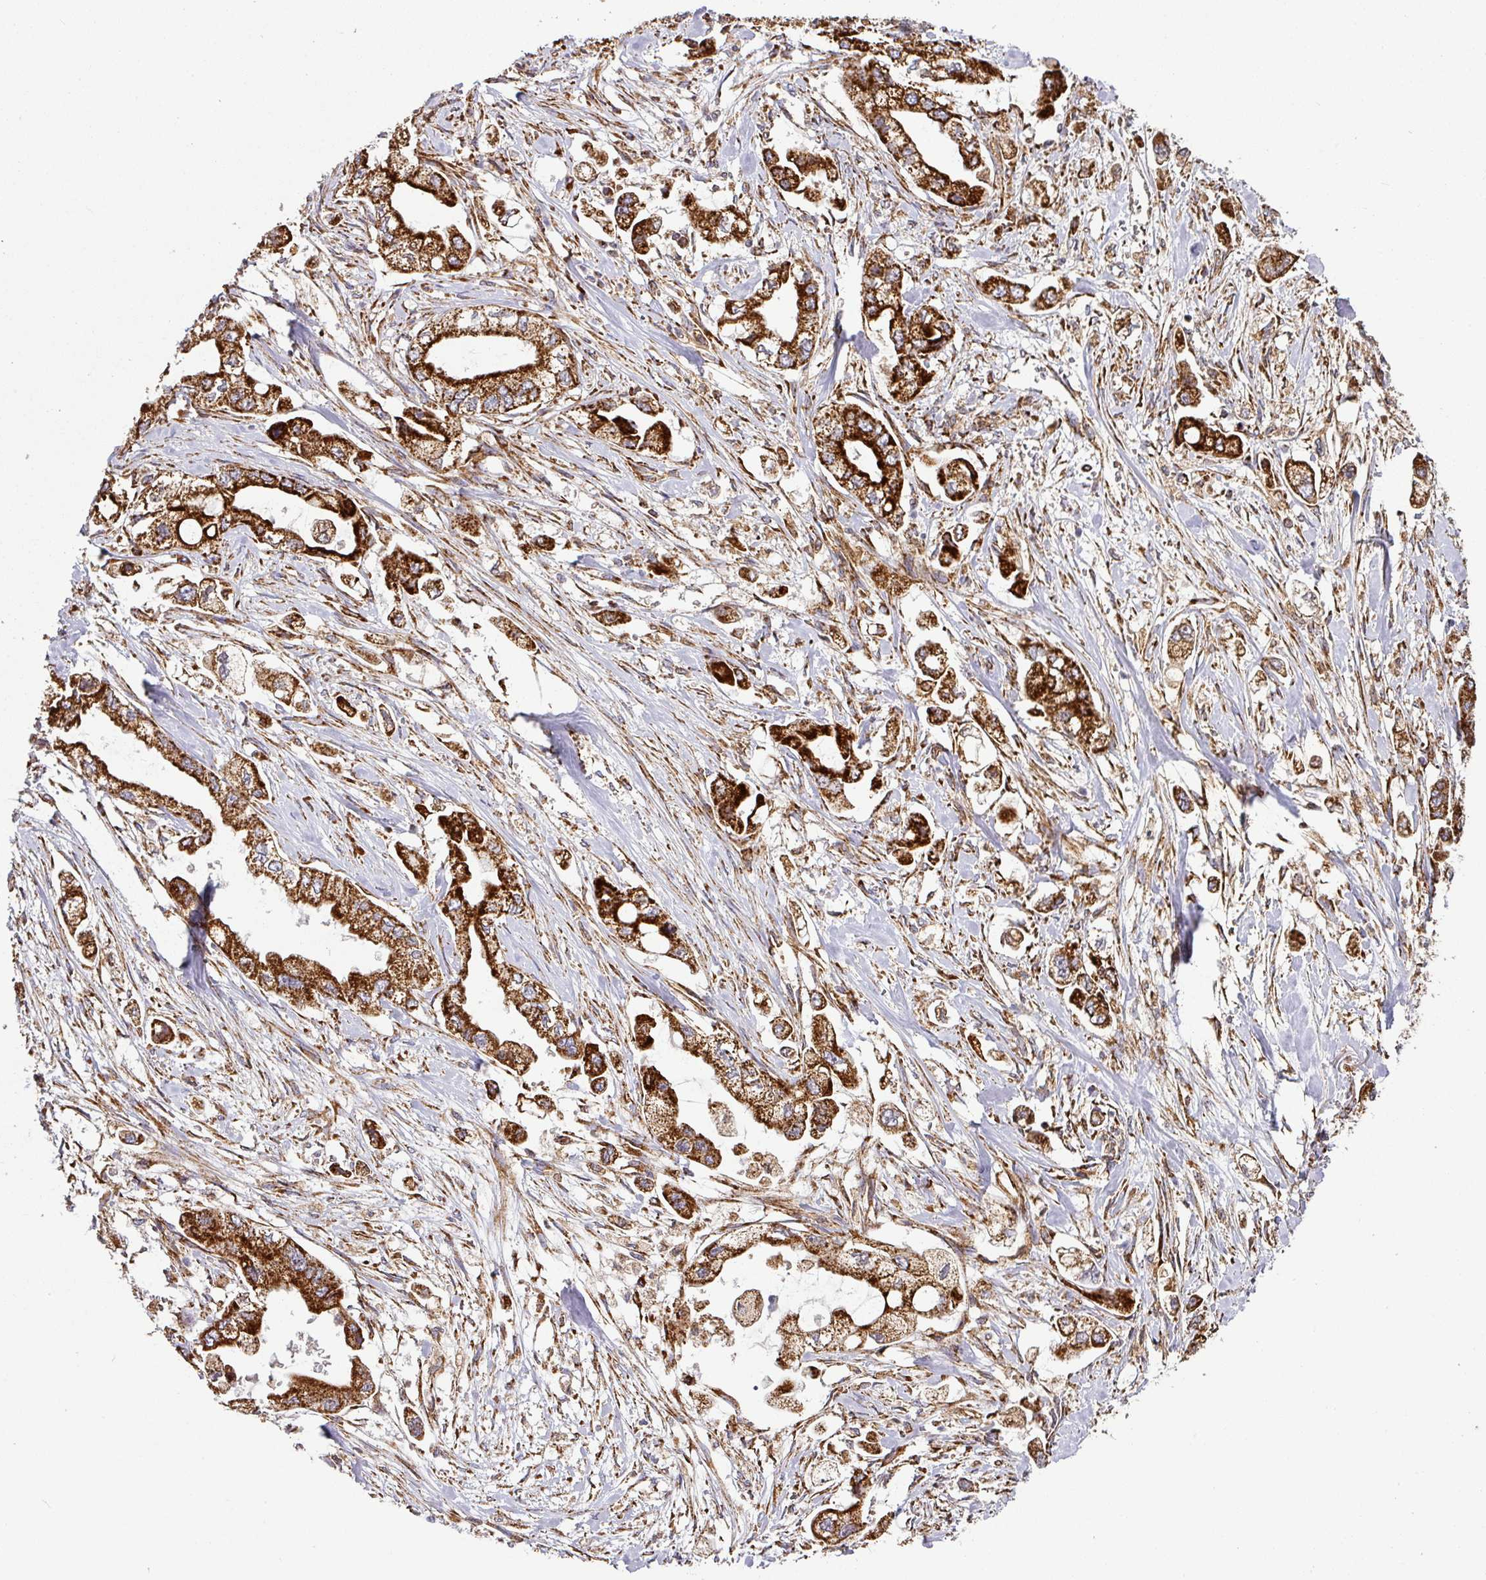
{"staining": {"intensity": "strong", "quantity": ">75%", "location": "cytoplasmic/membranous"}, "tissue": "stomach cancer", "cell_type": "Tumor cells", "image_type": "cancer", "snomed": [{"axis": "morphology", "description": "Adenocarcinoma, NOS"}, {"axis": "topography", "description": "Stomach"}], "caption": "Immunohistochemical staining of human stomach cancer demonstrates high levels of strong cytoplasmic/membranous expression in approximately >75% of tumor cells.", "gene": "TRAP1", "patient": {"sex": "male", "age": 62}}